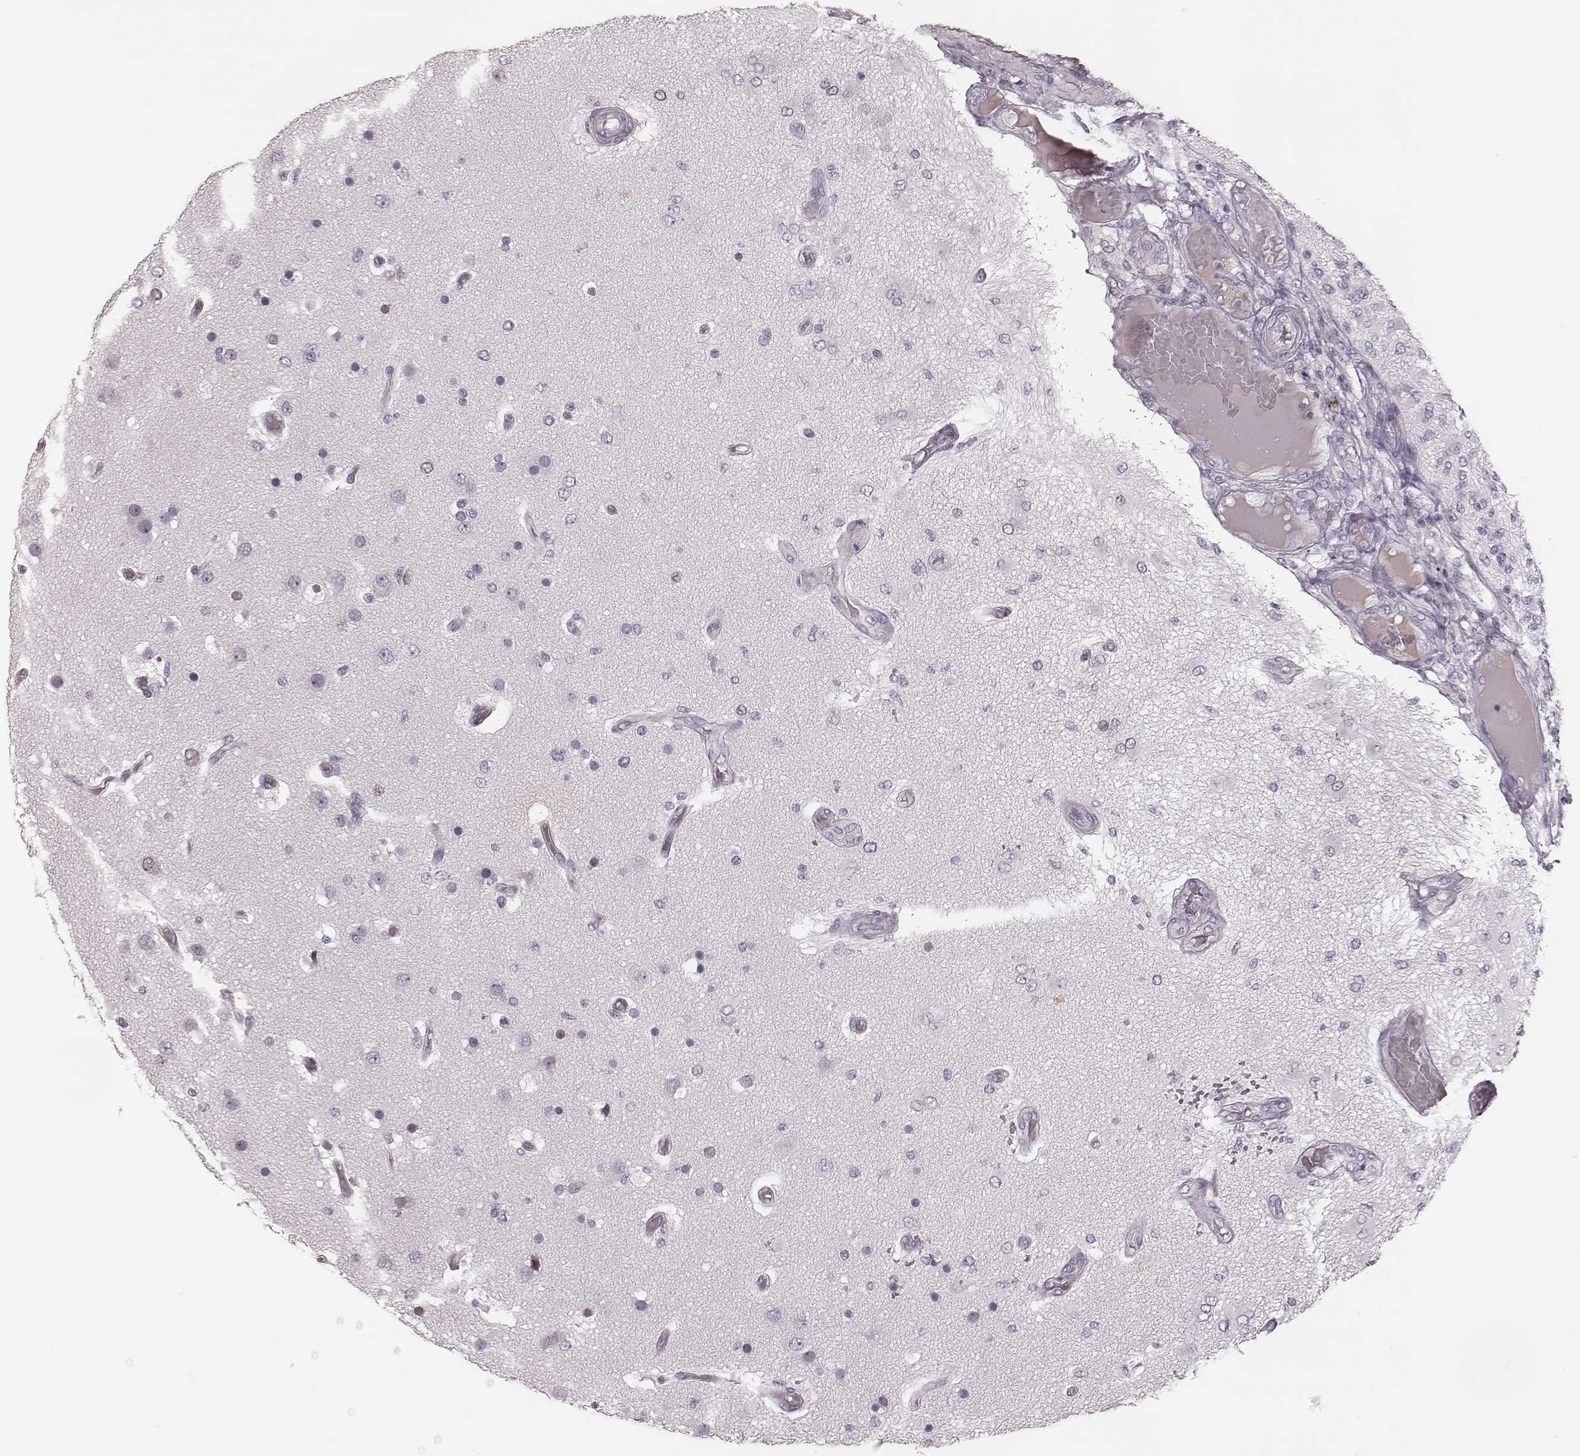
{"staining": {"intensity": "negative", "quantity": "none", "location": "none"}, "tissue": "glioma", "cell_type": "Tumor cells", "image_type": "cancer", "snomed": [{"axis": "morphology", "description": "Glioma, malignant, High grade"}, {"axis": "topography", "description": "Brain"}], "caption": "This is a micrograph of IHC staining of glioma, which shows no expression in tumor cells.", "gene": "S100Z", "patient": {"sex": "female", "age": 63}}